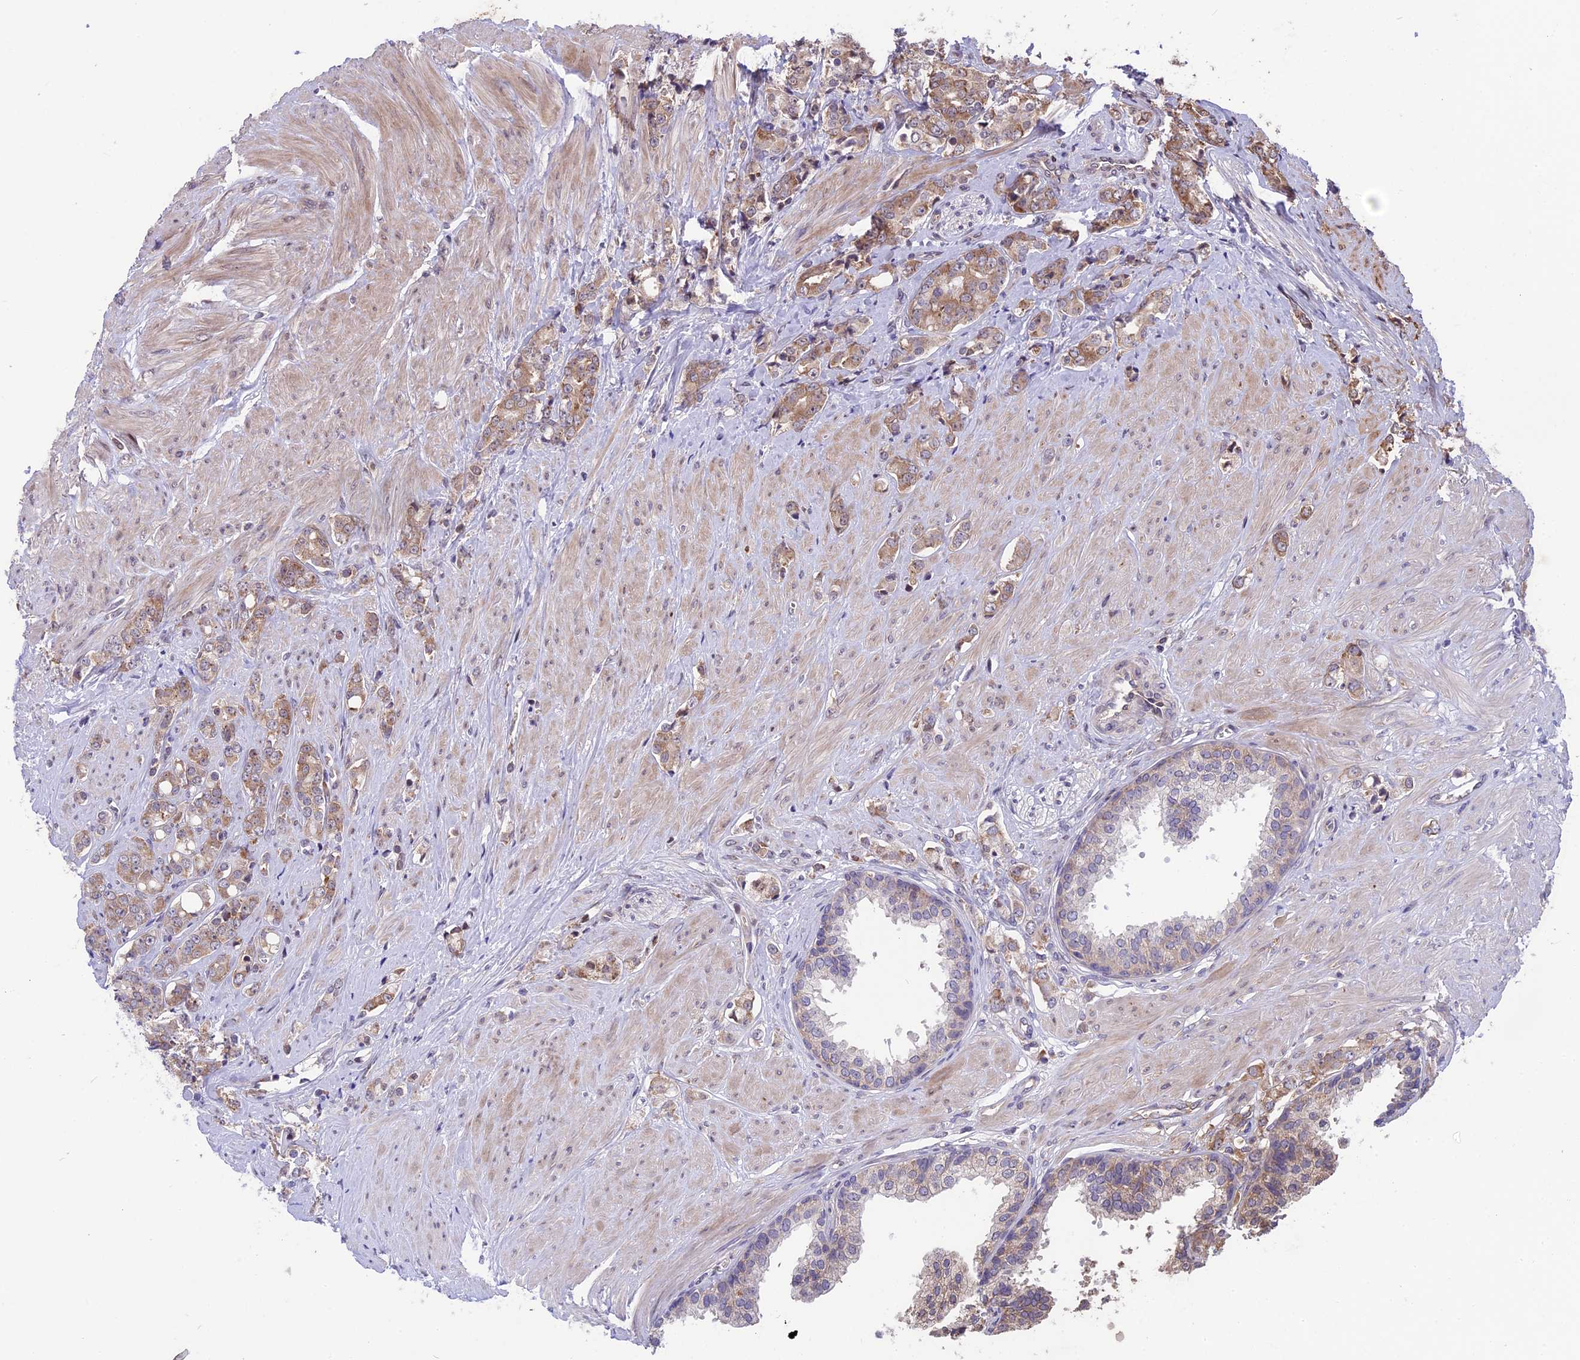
{"staining": {"intensity": "weak", "quantity": "25%-75%", "location": "cytoplasmic/membranous"}, "tissue": "prostate cancer", "cell_type": "Tumor cells", "image_type": "cancer", "snomed": [{"axis": "morphology", "description": "Adenocarcinoma, High grade"}, {"axis": "topography", "description": "Prostate"}], "caption": "There is low levels of weak cytoplasmic/membranous staining in tumor cells of prostate cancer, as demonstrated by immunohistochemical staining (brown color).", "gene": "ZNF598", "patient": {"sex": "male", "age": 62}}